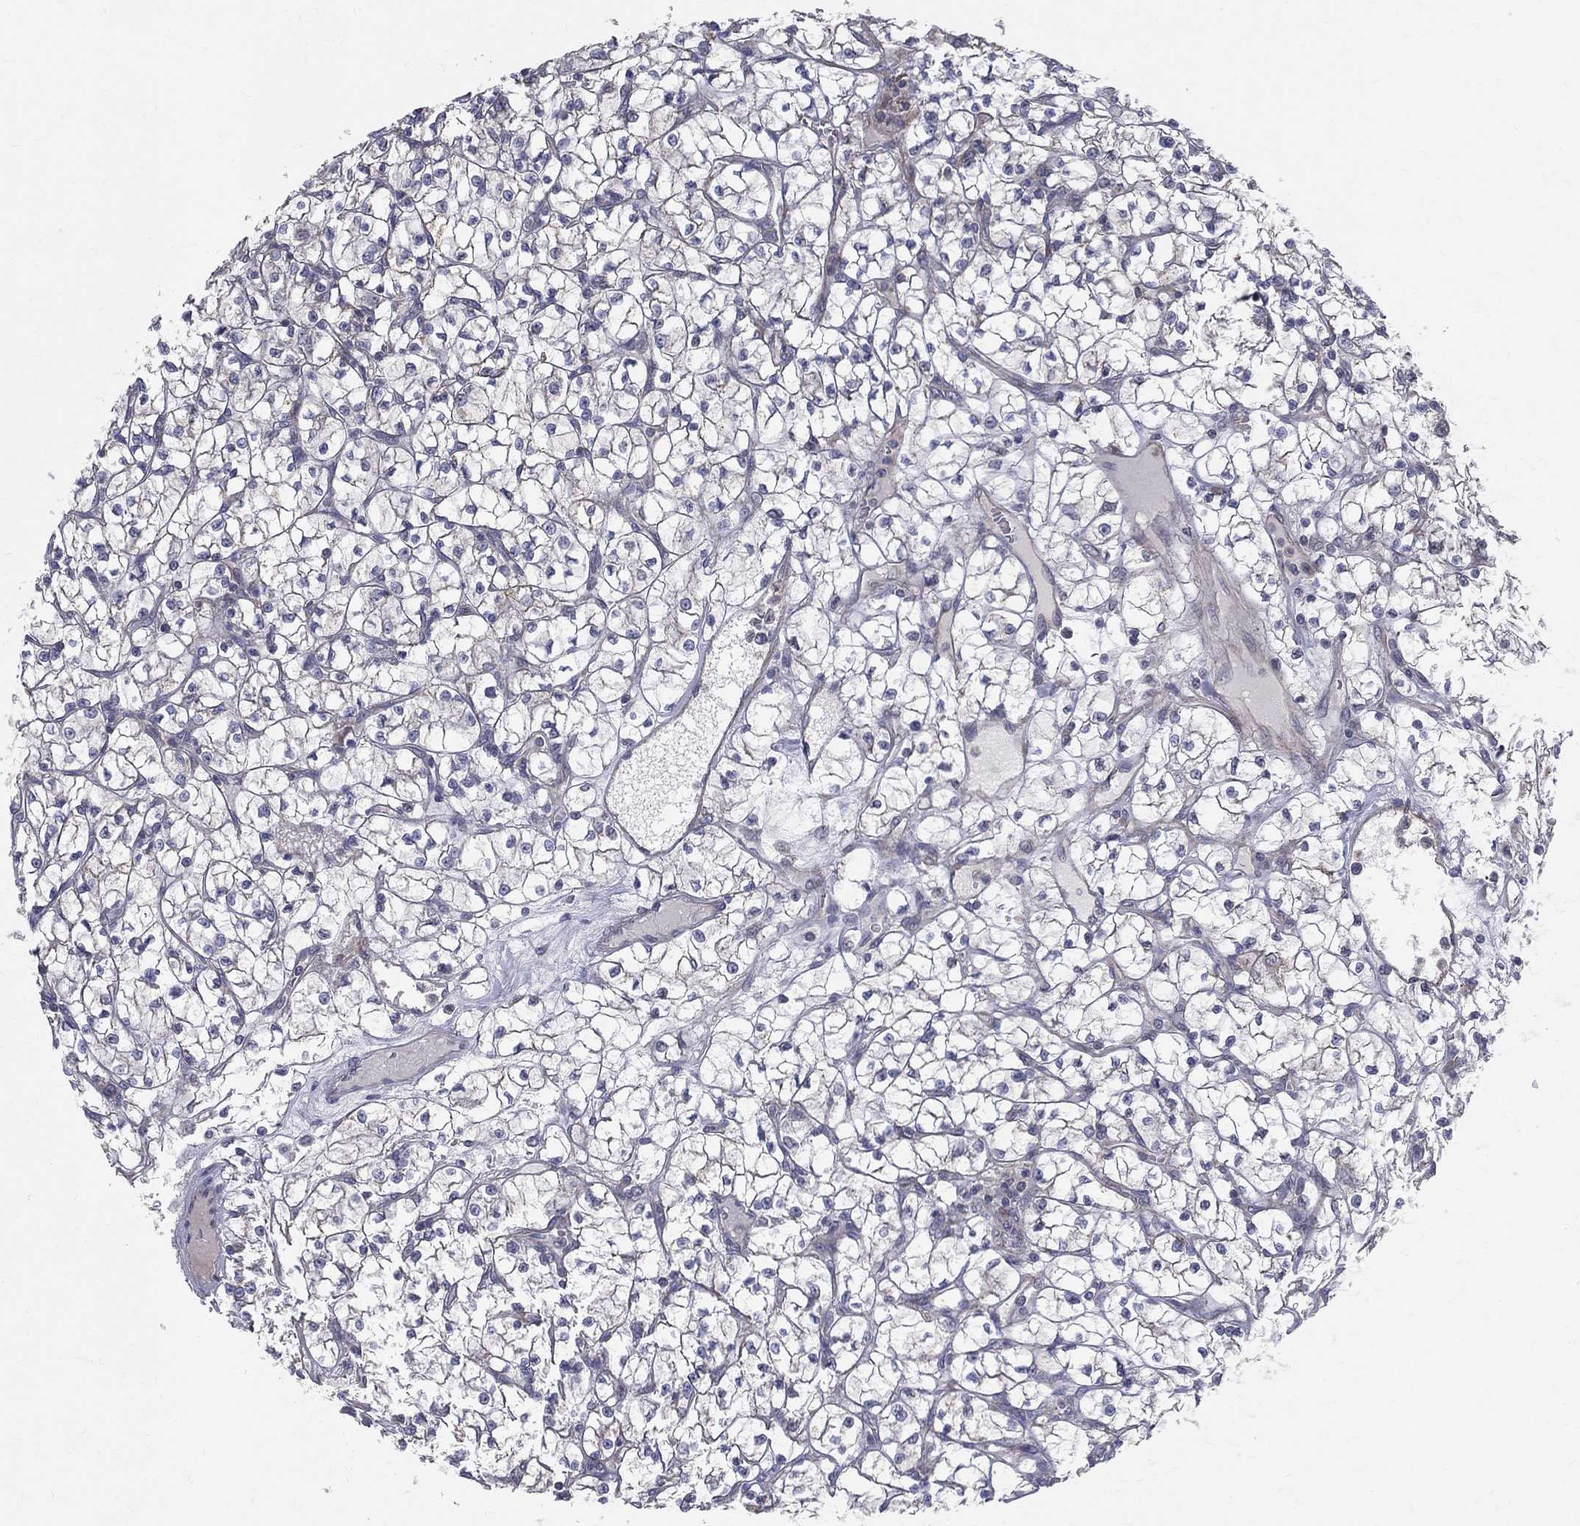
{"staining": {"intensity": "negative", "quantity": "none", "location": "none"}, "tissue": "renal cancer", "cell_type": "Tumor cells", "image_type": "cancer", "snomed": [{"axis": "morphology", "description": "Adenocarcinoma, NOS"}, {"axis": "topography", "description": "Kidney"}], "caption": "An image of renal adenocarcinoma stained for a protein reveals no brown staining in tumor cells.", "gene": "POMZP3", "patient": {"sex": "female", "age": 64}}